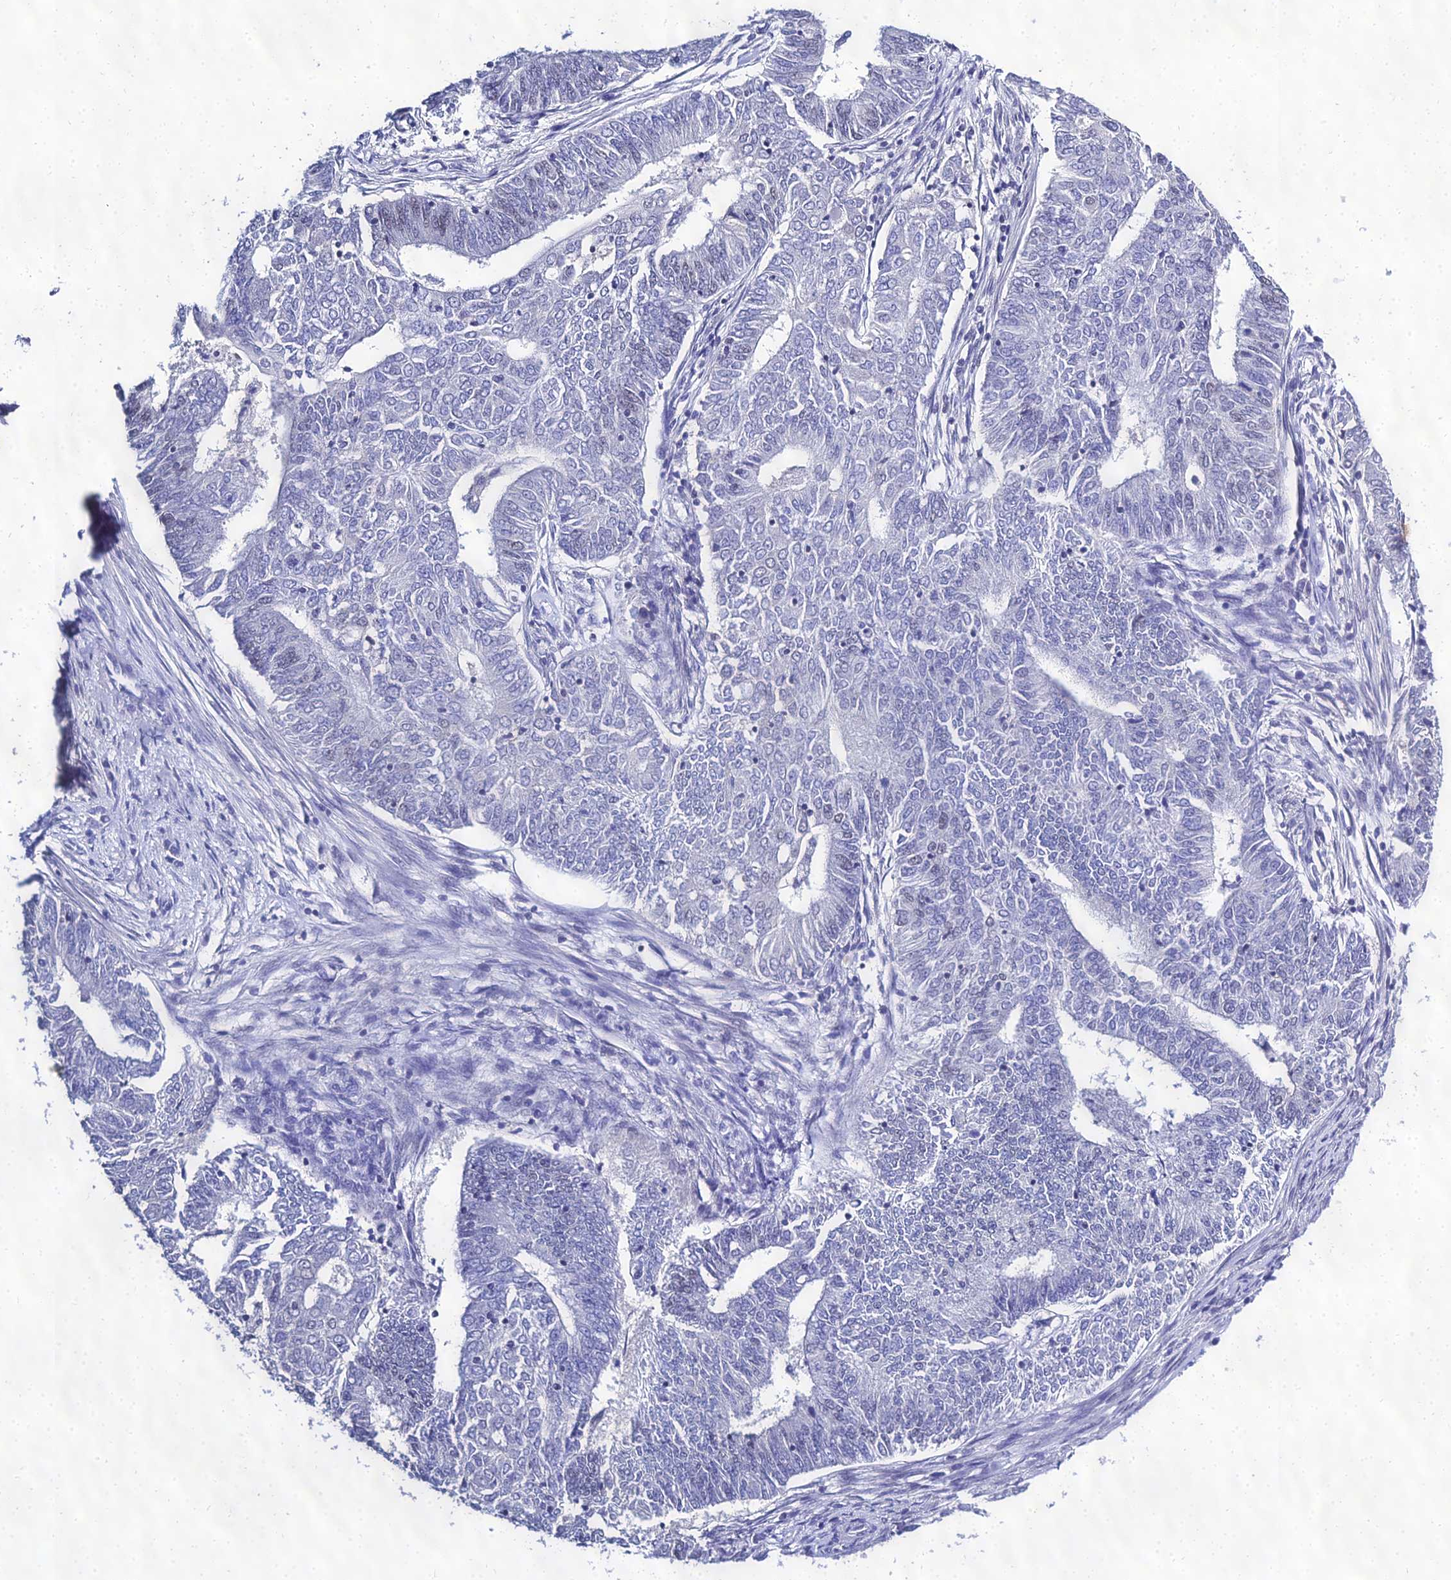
{"staining": {"intensity": "negative", "quantity": "none", "location": "none"}, "tissue": "endometrial cancer", "cell_type": "Tumor cells", "image_type": "cancer", "snomed": [{"axis": "morphology", "description": "Adenocarcinoma, NOS"}, {"axis": "topography", "description": "Endometrium"}], "caption": "Immunohistochemistry photomicrograph of neoplastic tissue: human endometrial cancer (adenocarcinoma) stained with DAB displays no significant protein staining in tumor cells.", "gene": "PPP4R2", "patient": {"sex": "female", "age": 62}}